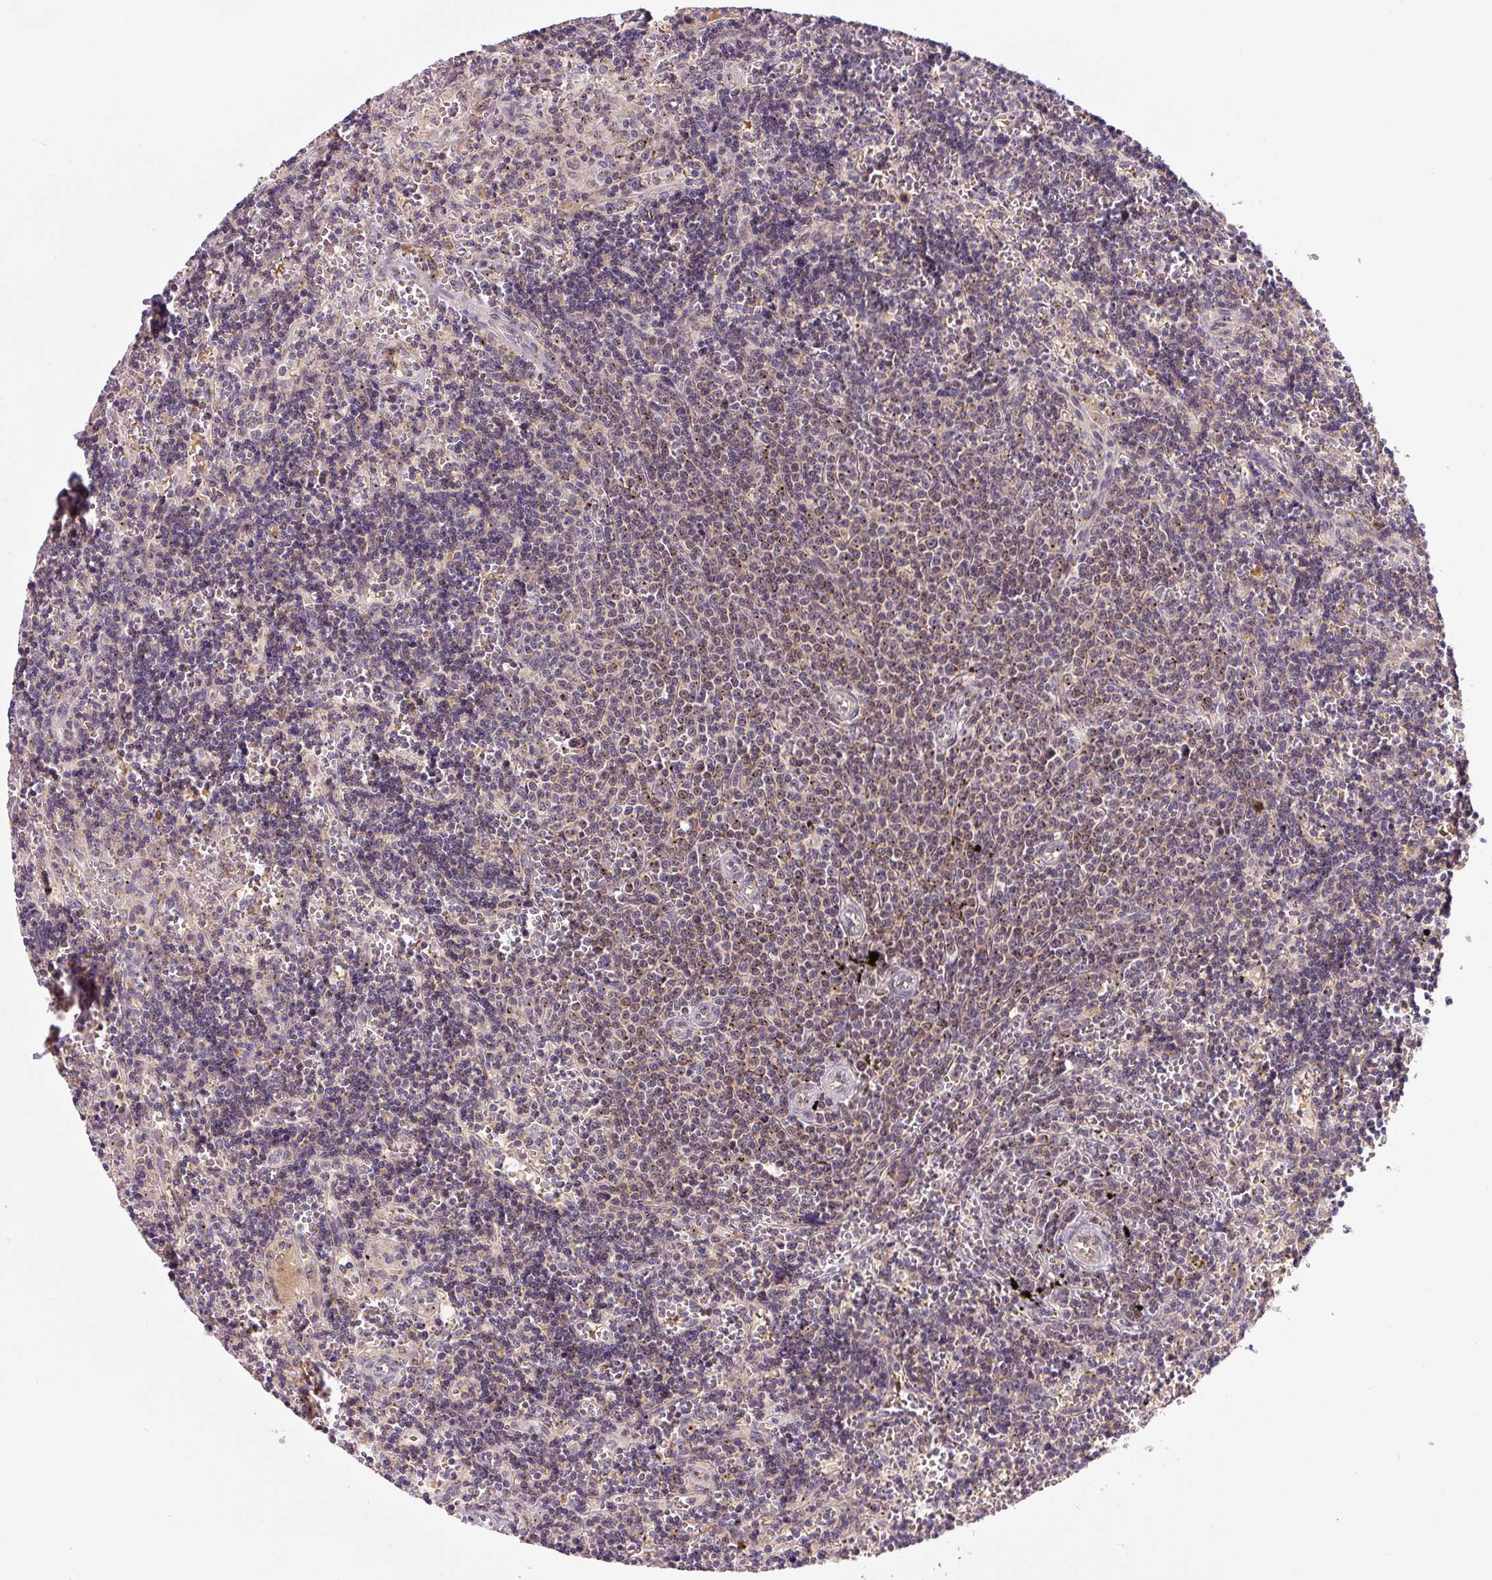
{"staining": {"intensity": "weak", "quantity": "25%-75%", "location": "cytoplasmic/membranous"}, "tissue": "lymphoma", "cell_type": "Tumor cells", "image_type": "cancer", "snomed": [{"axis": "morphology", "description": "Malignant lymphoma, non-Hodgkin's type, Low grade"}, {"axis": "topography", "description": "Spleen"}], "caption": "Low-grade malignant lymphoma, non-Hodgkin's type tissue reveals weak cytoplasmic/membranous staining in approximately 25%-75% of tumor cells", "gene": "PCM1", "patient": {"sex": "male", "age": 60}}